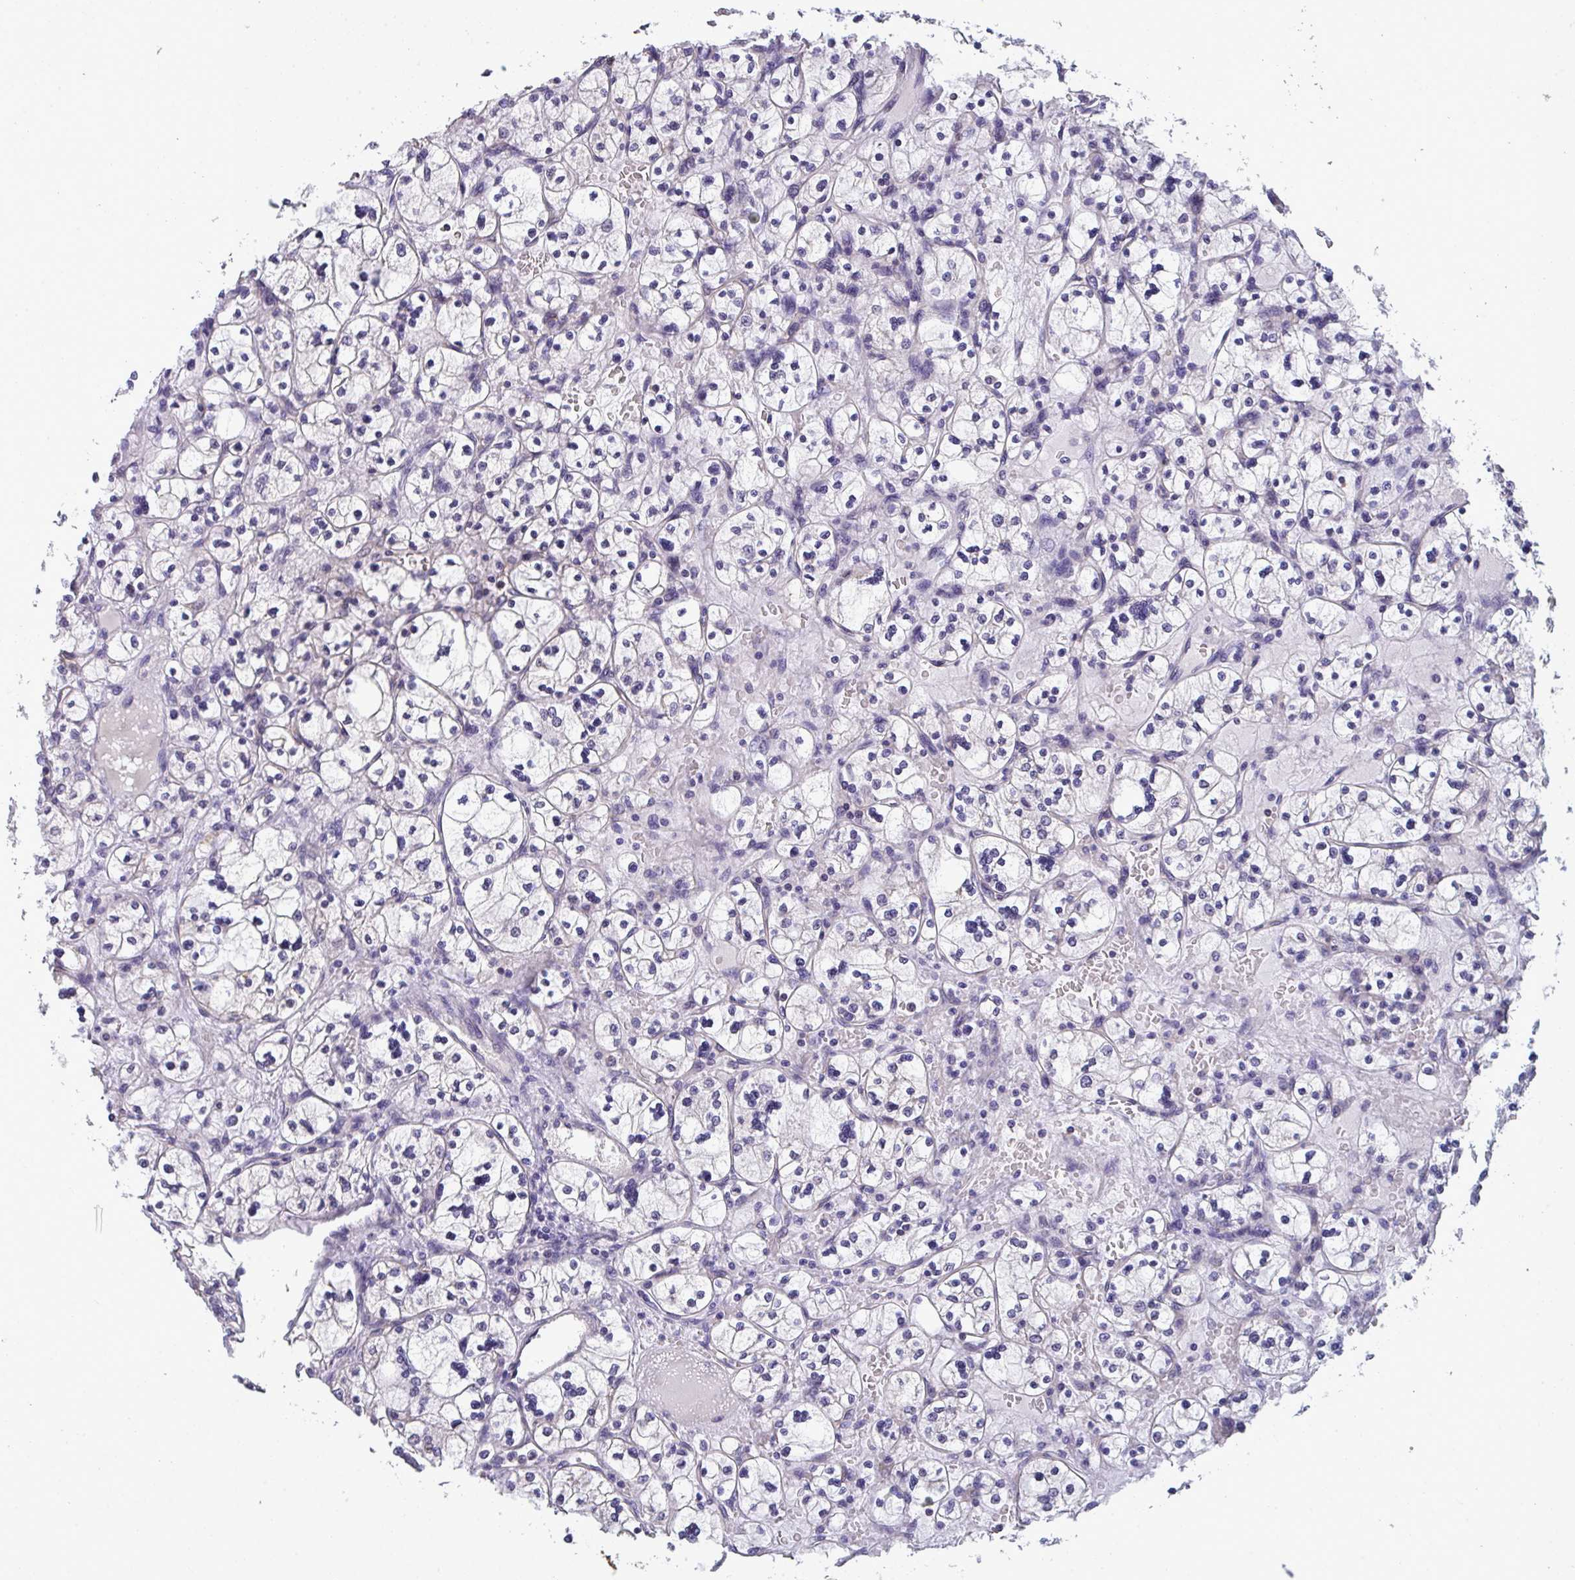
{"staining": {"intensity": "negative", "quantity": "none", "location": "none"}, "tissue": "renal cancer", "cell_type": "Tumor cells", "image_type": "cancer", "snomed": [{"axis": "morphology", "description": "Adenocarcinoma, NOS"}, {"axis": "topography", "description": "Kidney"}], "caption": "An image of renal cancer (adenocarcinoma) stained for a protein shows no brown staining in tumor cells.", "gene": "SENP3", "patient": {"sex": "female", "age": 83}}